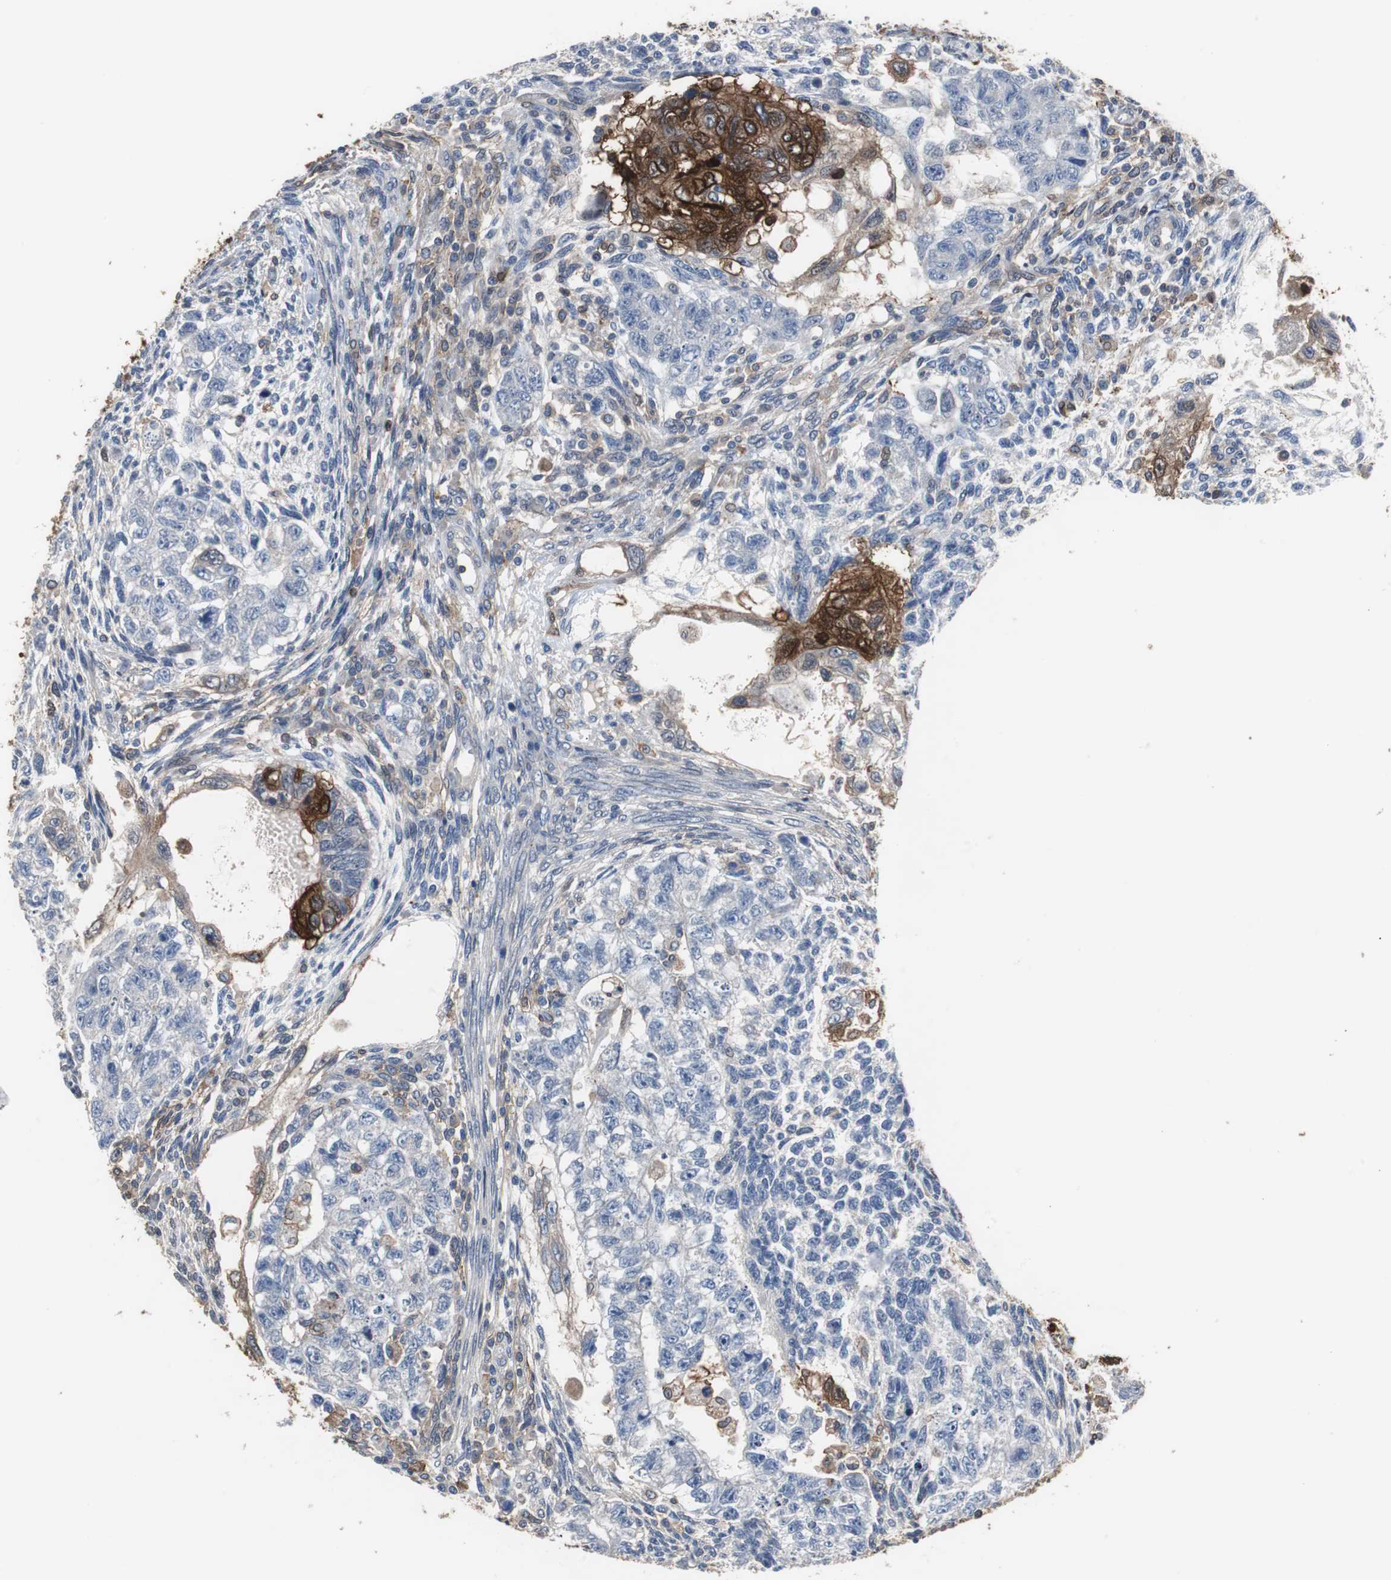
{"staining": {"intensity": "negative", "quantity": "none", "location": "none"}, "tissue": "testis cancer", "cell_type": "Tumor cells", "image_type": "cancer", "snomed": [{"axis": "morphology", "description": "Normal tissue, NOS"}, {"axis": "morphology", "description": "Carcinoma, Embryonal, NOS"}, {"axis": "topography", "description": "Testis"}], "caption": "IHC photomicrograph of neoplastic tissue: testis embryonal carcinoma stained with DAB (3,3'-diaminobenzidine) reveals no significant protein positivity in tumor cells.", "gene": "ANXA4", "patient": {"sex": "male", "age": 36}}